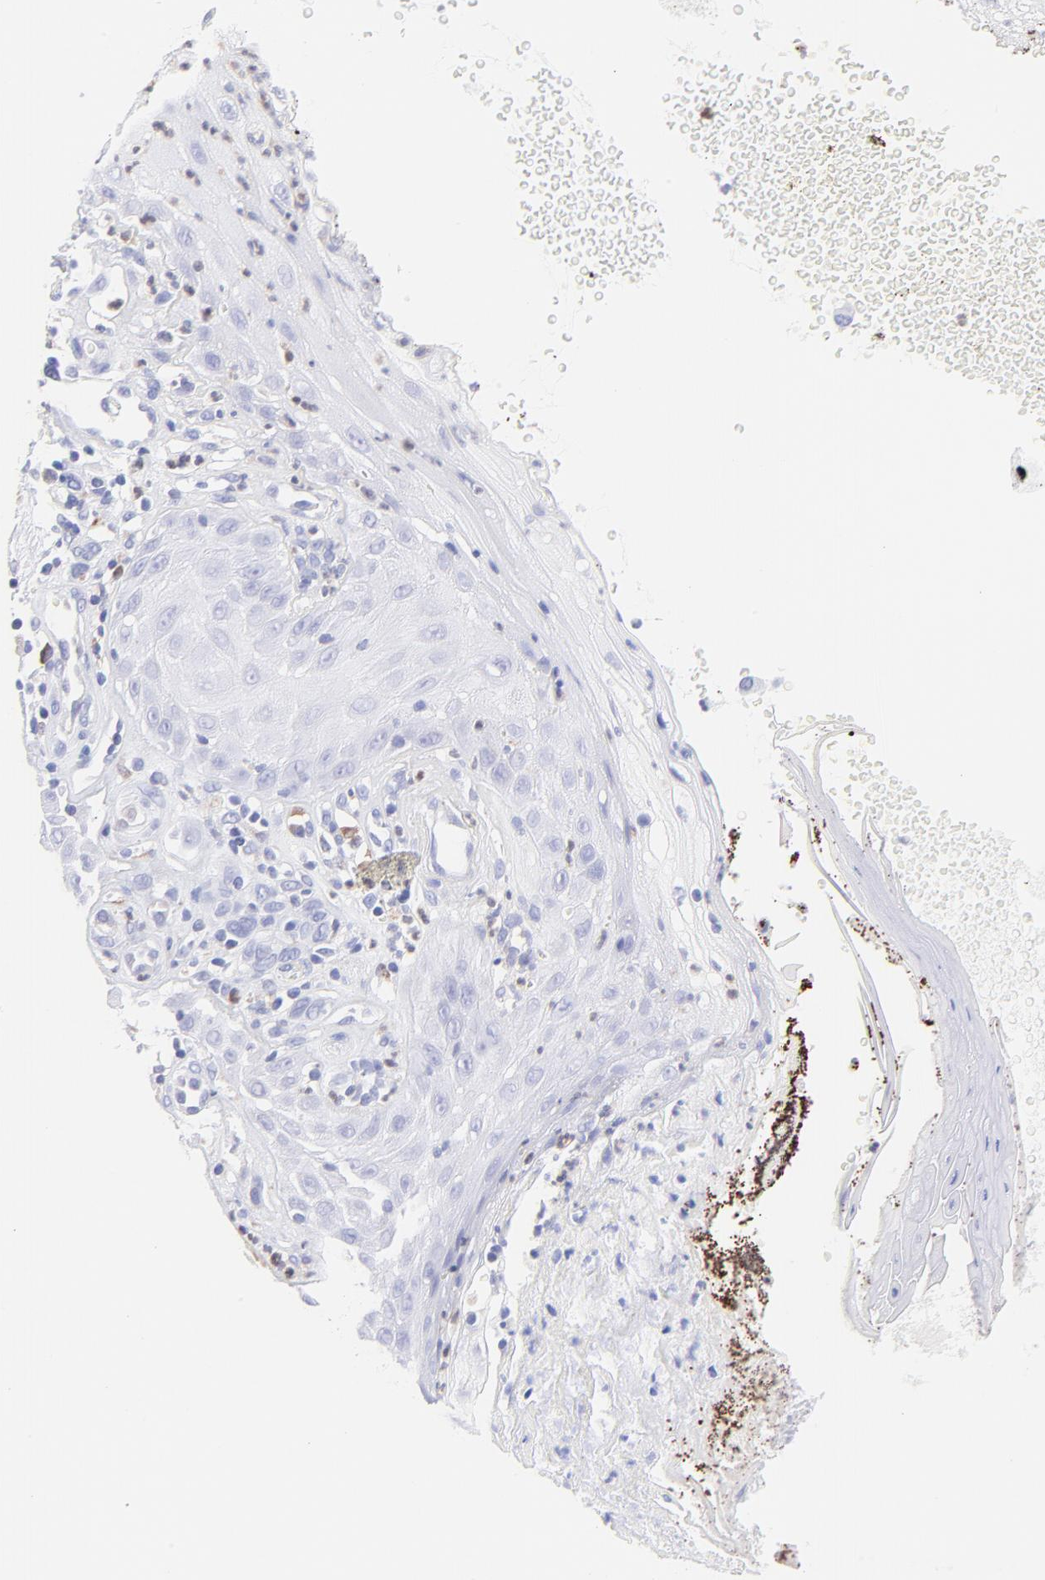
{"staining": {"intensity": "negative", "quantity": "none", "location": "none"}, "tissue": "melanoma", "cell_type": "Tumor cells", "image_type": "cancer", "snomed": [{"axis": "morphology", "description": "Malignant melanoma, NOS"}, {"axis": "topography", "description": "Skin"}], "caption": "This is an immunohistochemistry (IHC) photomicrograph of malignant melanoma. There is no expression in tumor cells.", "gene": "IRAG2", "patient": {"sex": "female", "age": 21}}